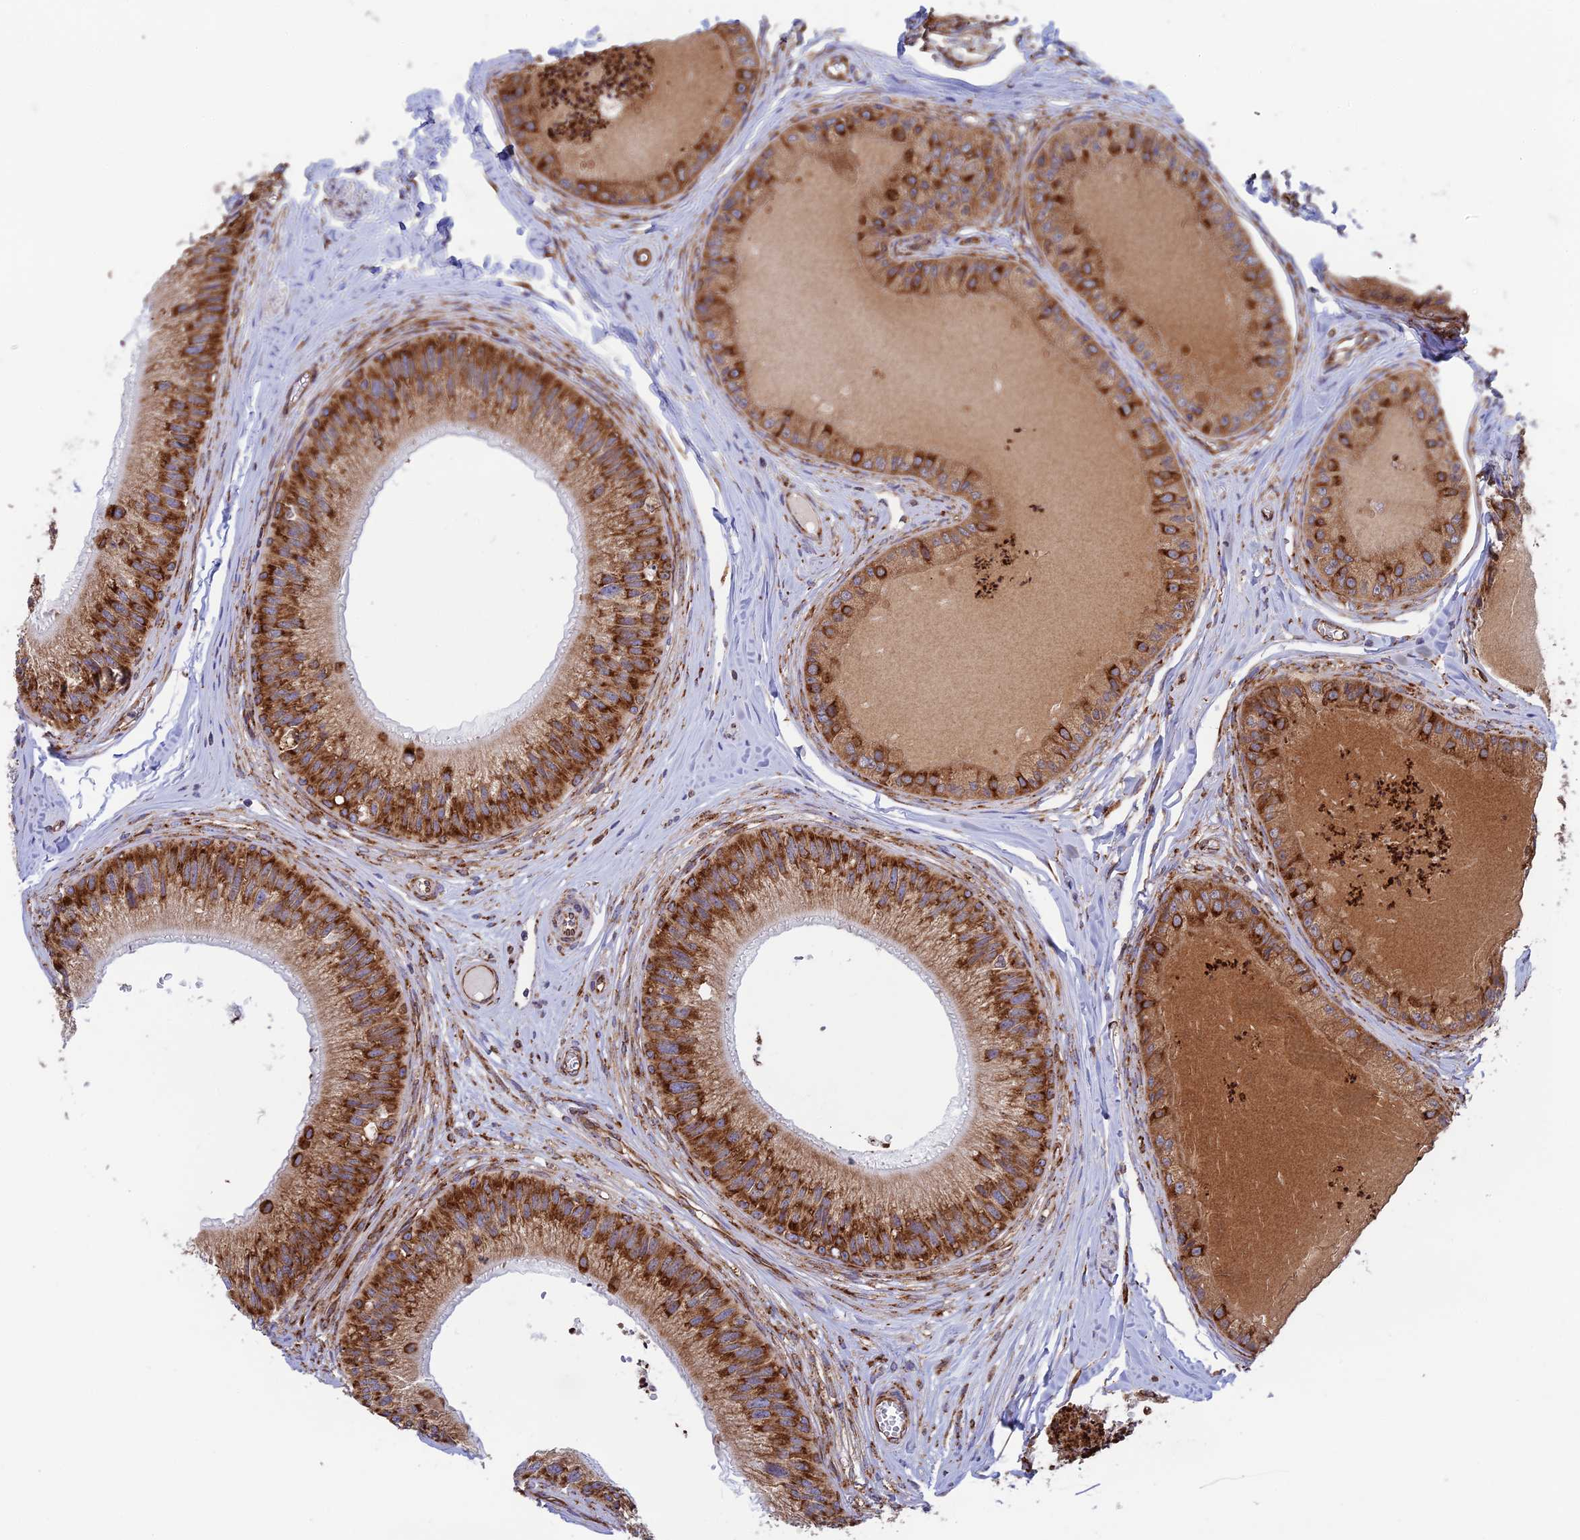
{"staining": {"intensity": "strong", "quantity": ">75%", "location": "cytoplasmic/membranous"}, "tissue": "epididymis", "cell_type": "Glandular cells", "image_type": "normal", "snomed": [{"axis": "morphology", "description": "Normal tissue, NOS"}, {"axis": "topography", "description": "Epididymis"}], "caption": "Immunohistochemical staining of benign epididymis shows strong cytoplasmic/membranous protein expression in about >75% of glandular cells.", "gene": "CCDC69", "patient": {"sex": "male", "age": 31}}